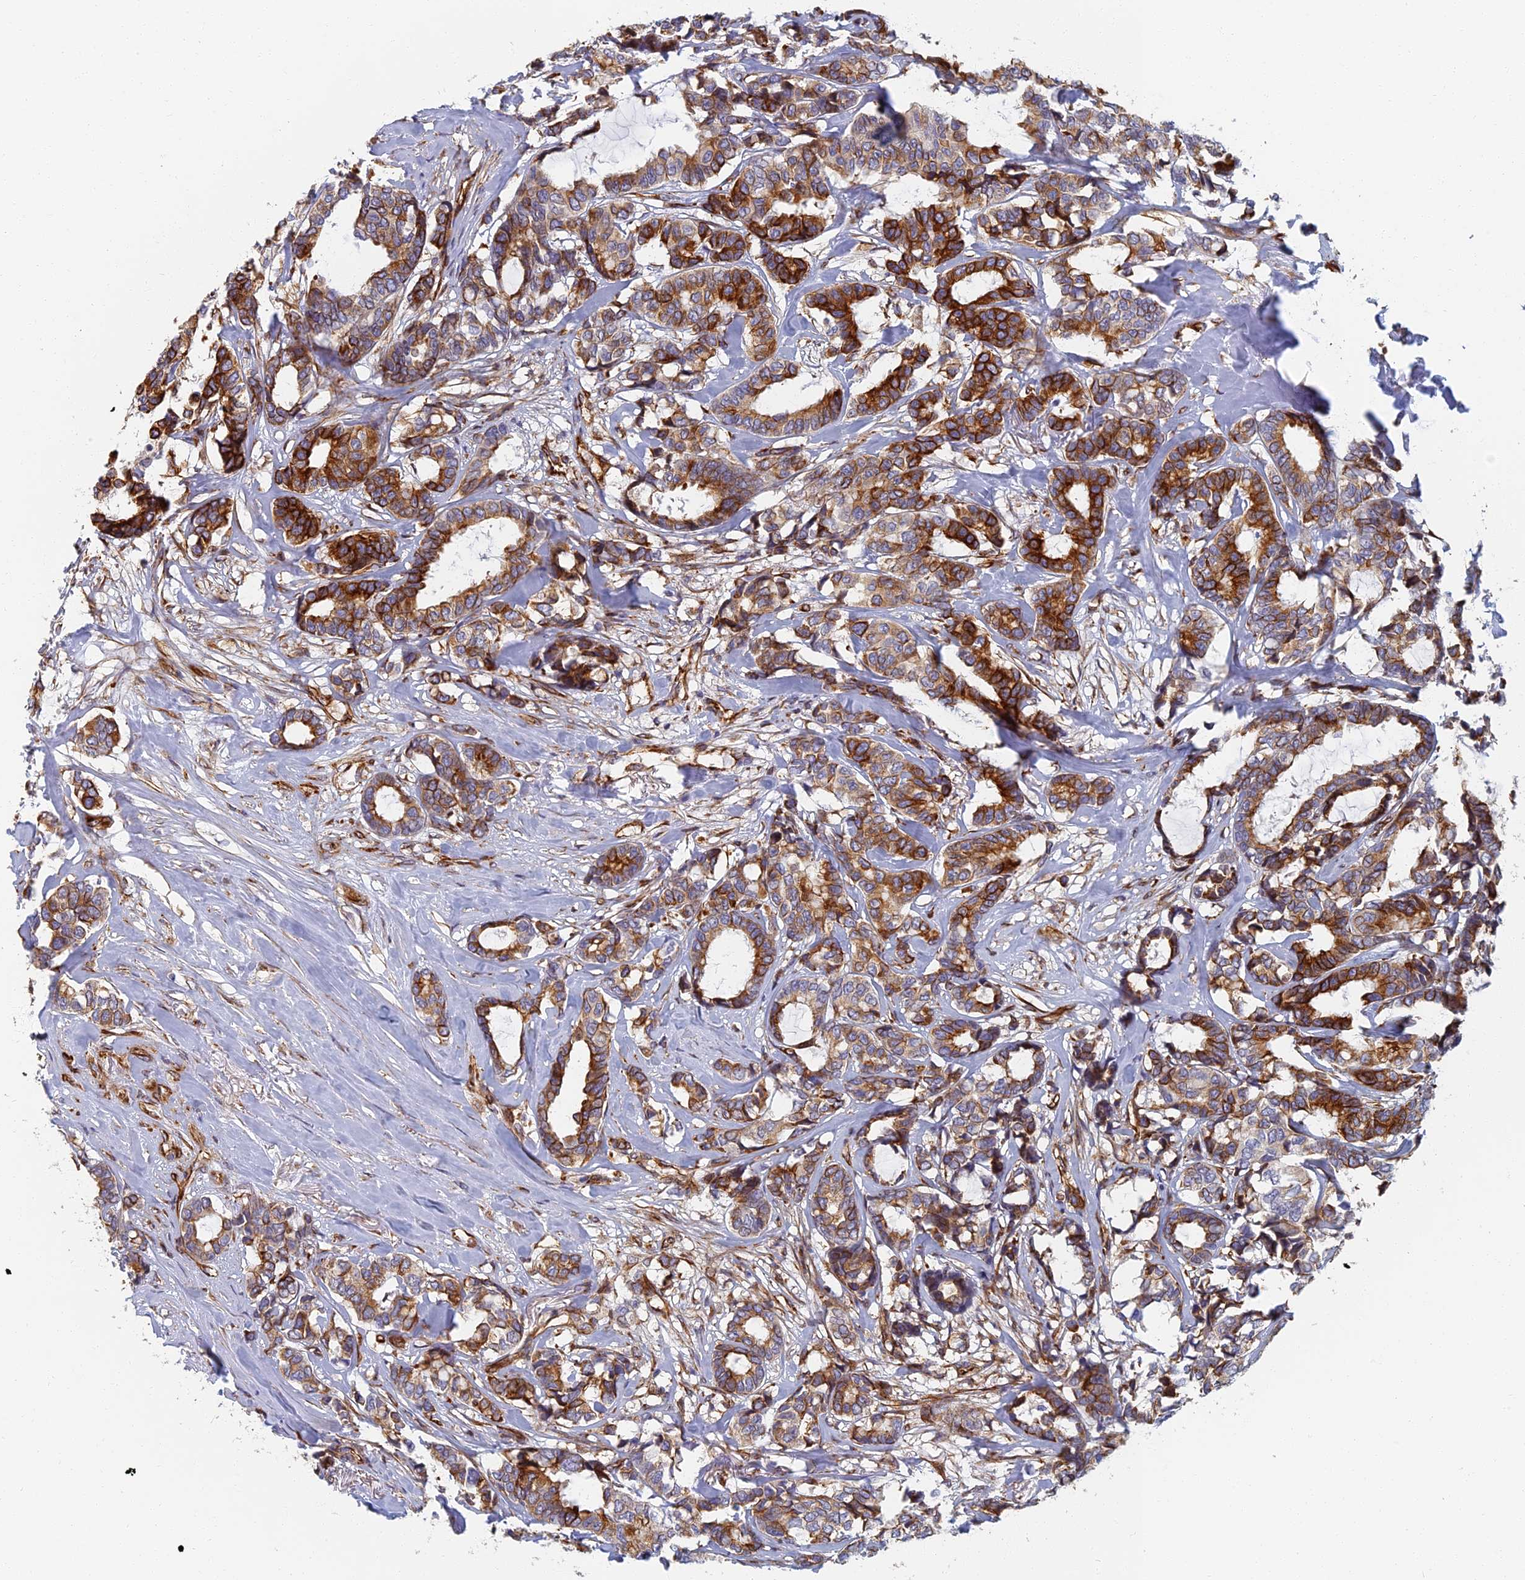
{"staining": {"intensity": "strong", "quantity": "25%-75%", "location": "cytoplasmic/membranous"}, "tissue": "breast cancer", "cell_type": "Tumor cells", "image_type": "cancer", "snomed": [{"axis": "morphology", "description": "Duct carcinoma"}, {"axis": "topography", "description": "Breast"}], "caption": "Breast cancer (infiltrating ductal carcinoma) stained for a protein displays strong cytoplasmic/membranous positivity in tumor cells. Ihc stains the protein in brown and the nuclei are stained blue.", "gene": "ABCB10", "patient": {"sex": "female", "age": 87}}